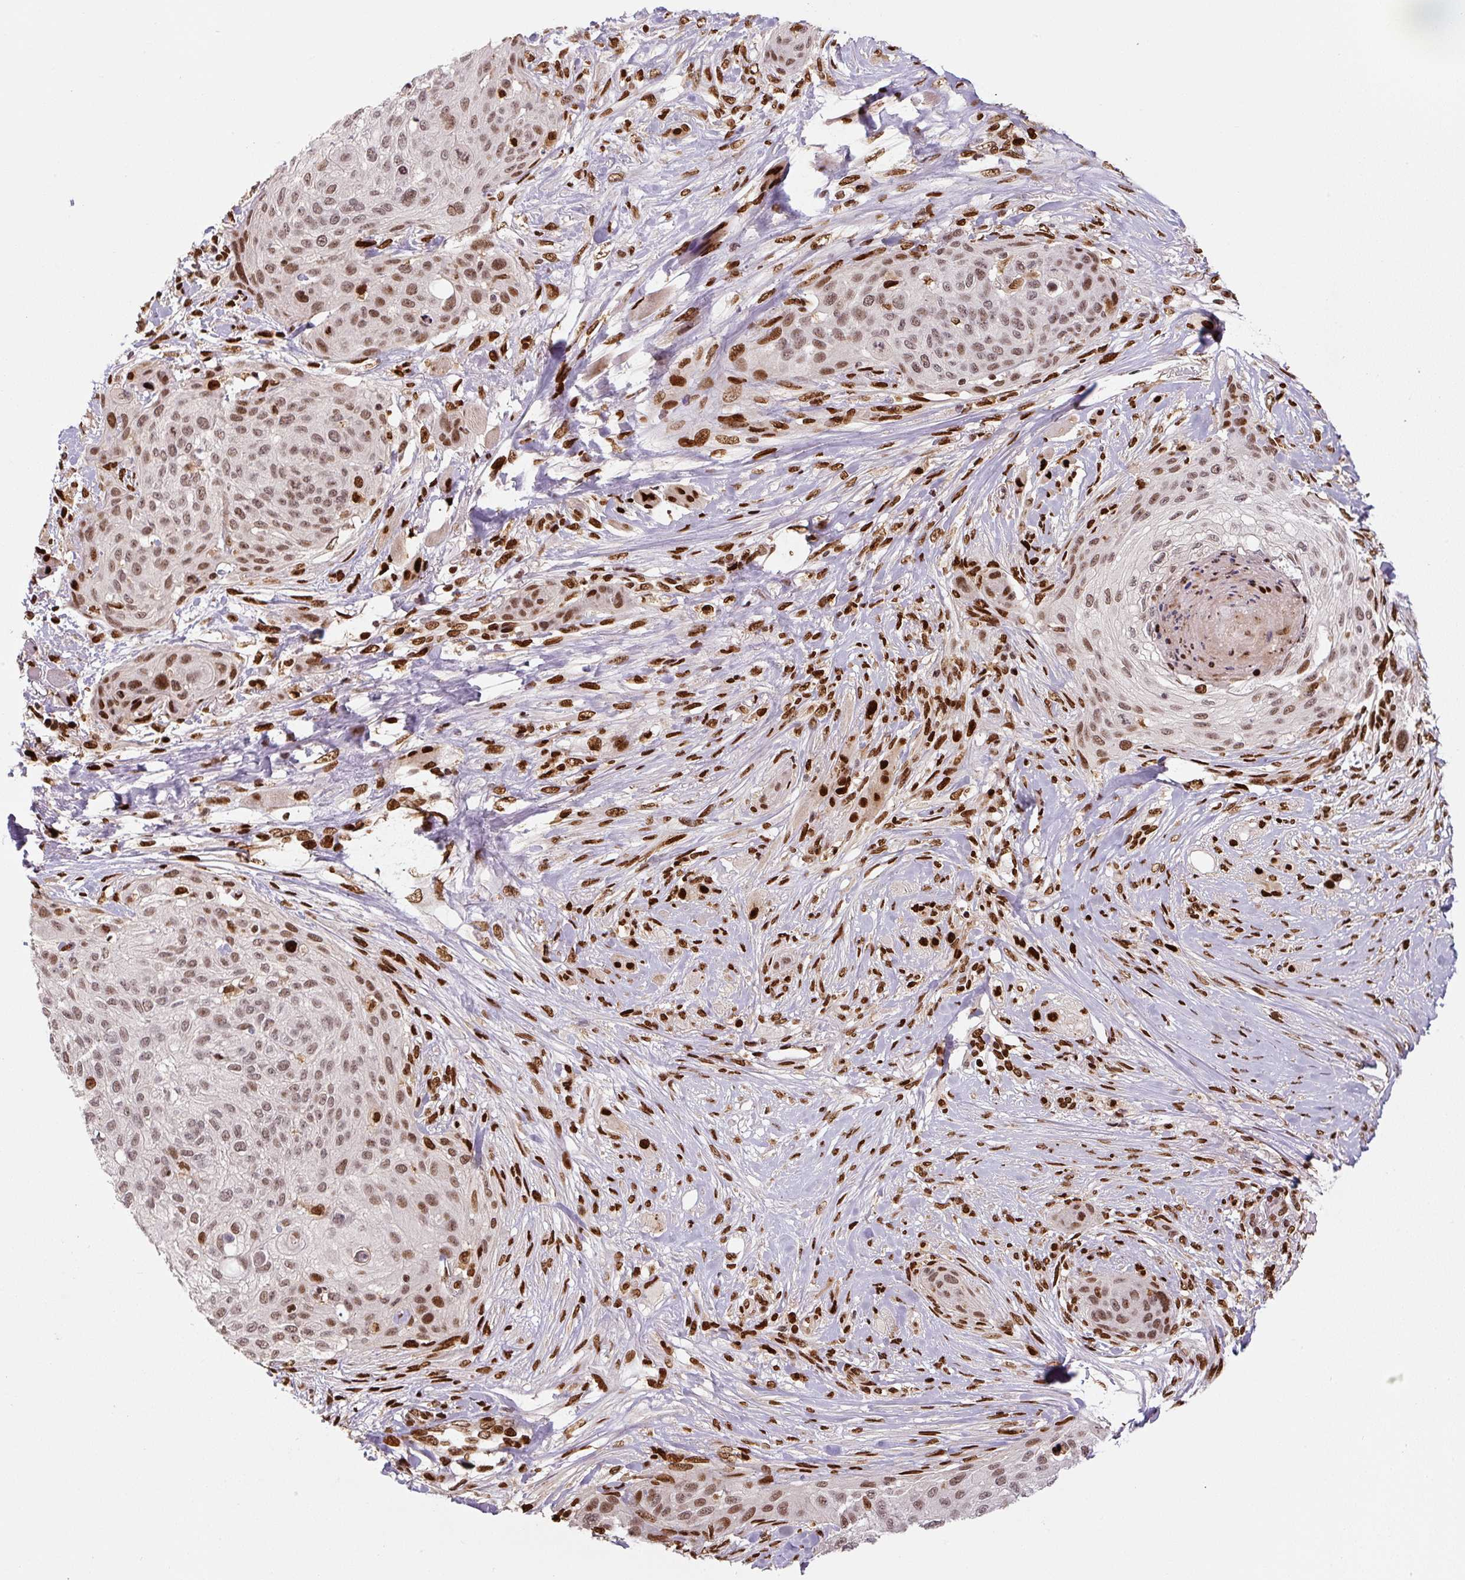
{"staining": {"intensity": "moderate", "quantity": ">75%", "location": "nuclear"}, "tissue": "skin cancer", "cell_type": "Tumor cells", "image_type": "cancer", "snomed": [{"axis": "morphology", "description": "Squamous cell carcinoma, NOS"}, {"axis": "topography", "description": "Skin"}], "caption": "High-magnification brightfield microscopy of skin cancer (squamous cell carcinoma) stained with DAB (brown) and counterstained with hematoxylin (blue). tumor cells exhibit moderate nuclear expression is seen in approximately>75% of cells.", "gene": "PYDC2", "patient": {"sex": "female", "age": 87}}